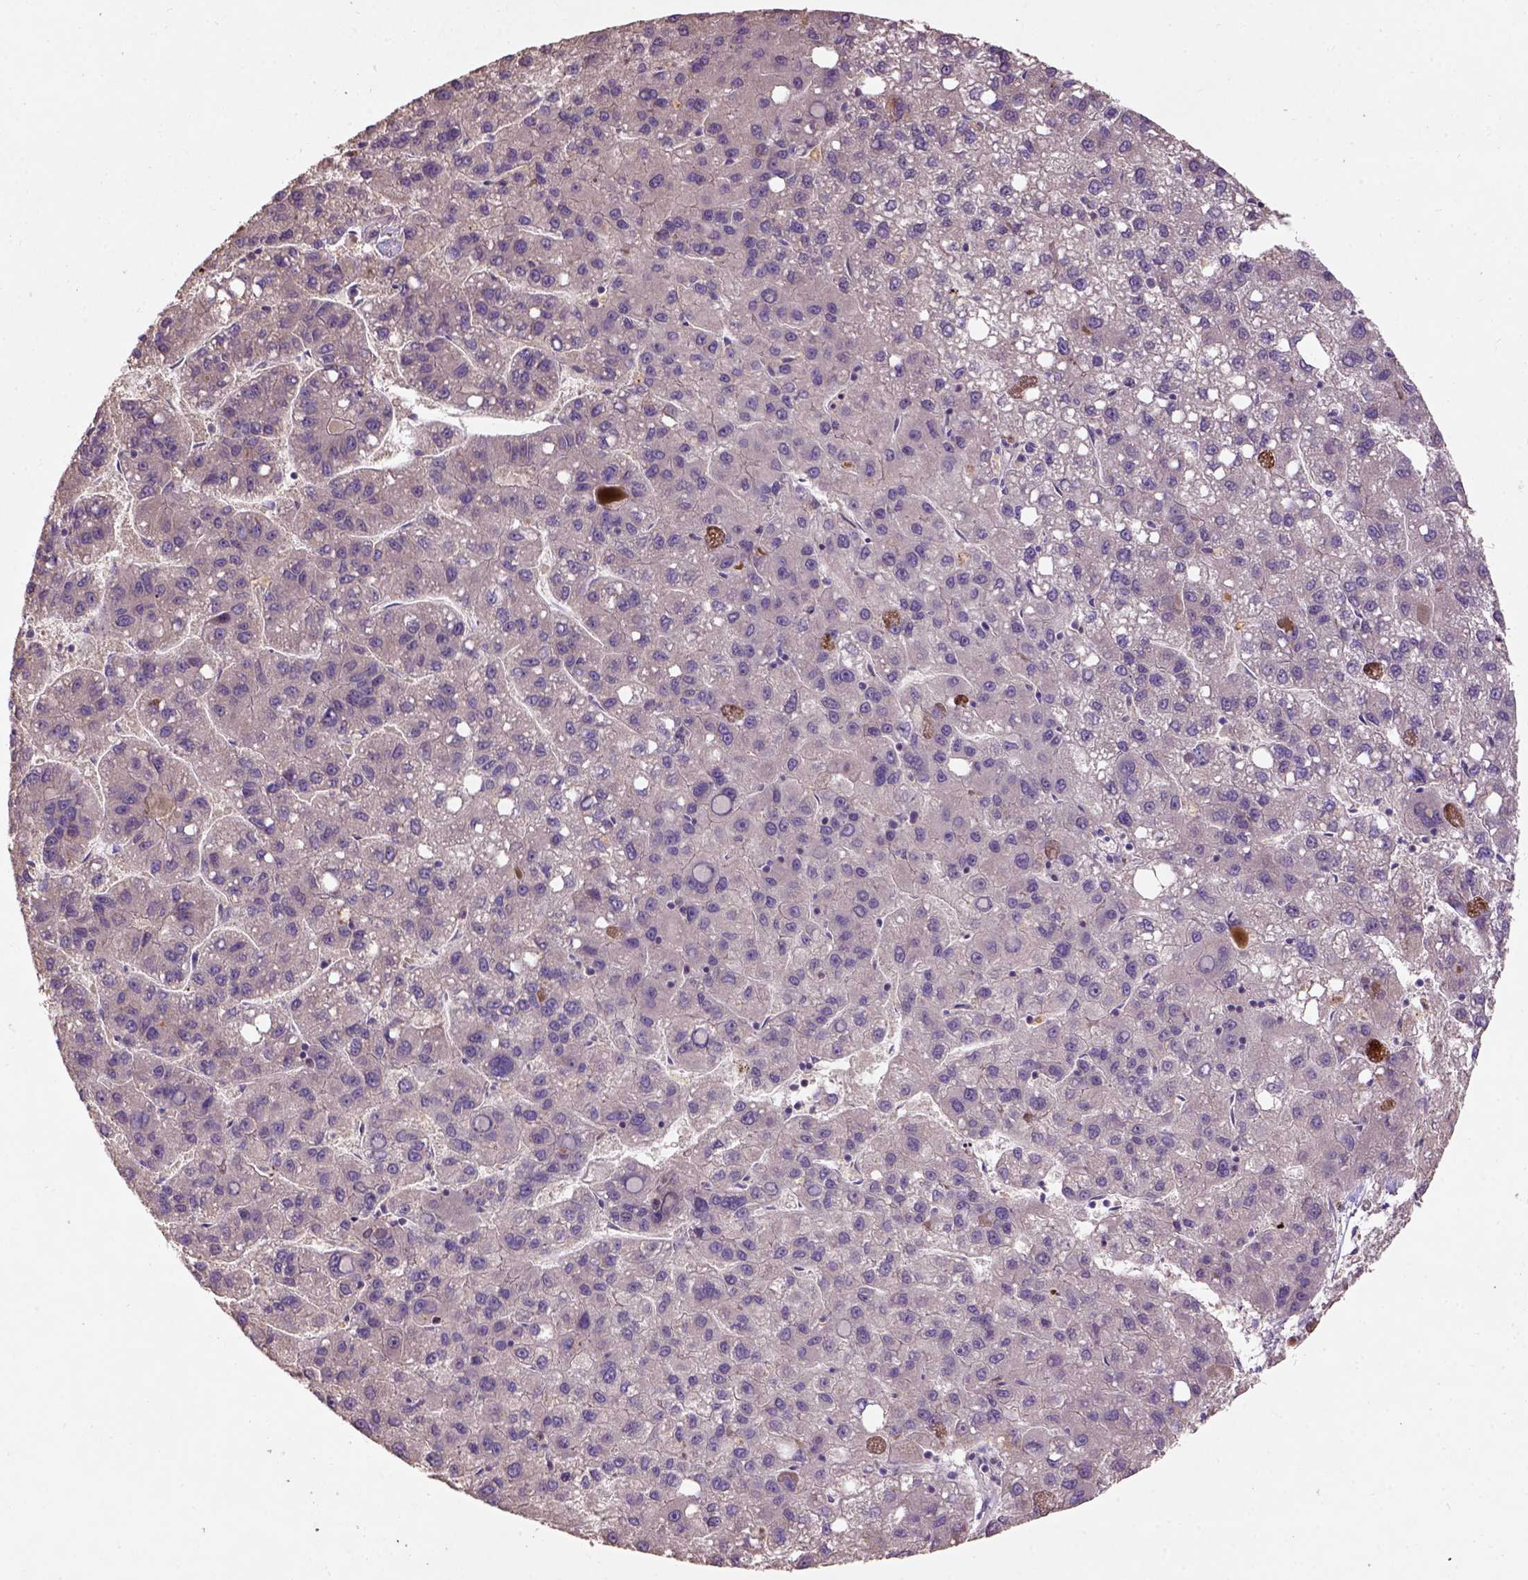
{"staining": {"intensity": "negative", "quantity": "none", "location": "none"}, "tissue": "liver cancer", "cell_type": "Tumor cells", "image_type": "cancer", "snomed": [{"axis": "morphology", "description": "Carcinoma, Hepatocellular, NOS"}, {"axis": "topography", "description": "Liver"}], "caption": "The immunohistochemistry micrograph has no significant expression in tumor cells of hepatocellular carcinoma (liver) tissue.", "gene": "KBTBD8", "patient": {"sex": "female", "age": 82}}